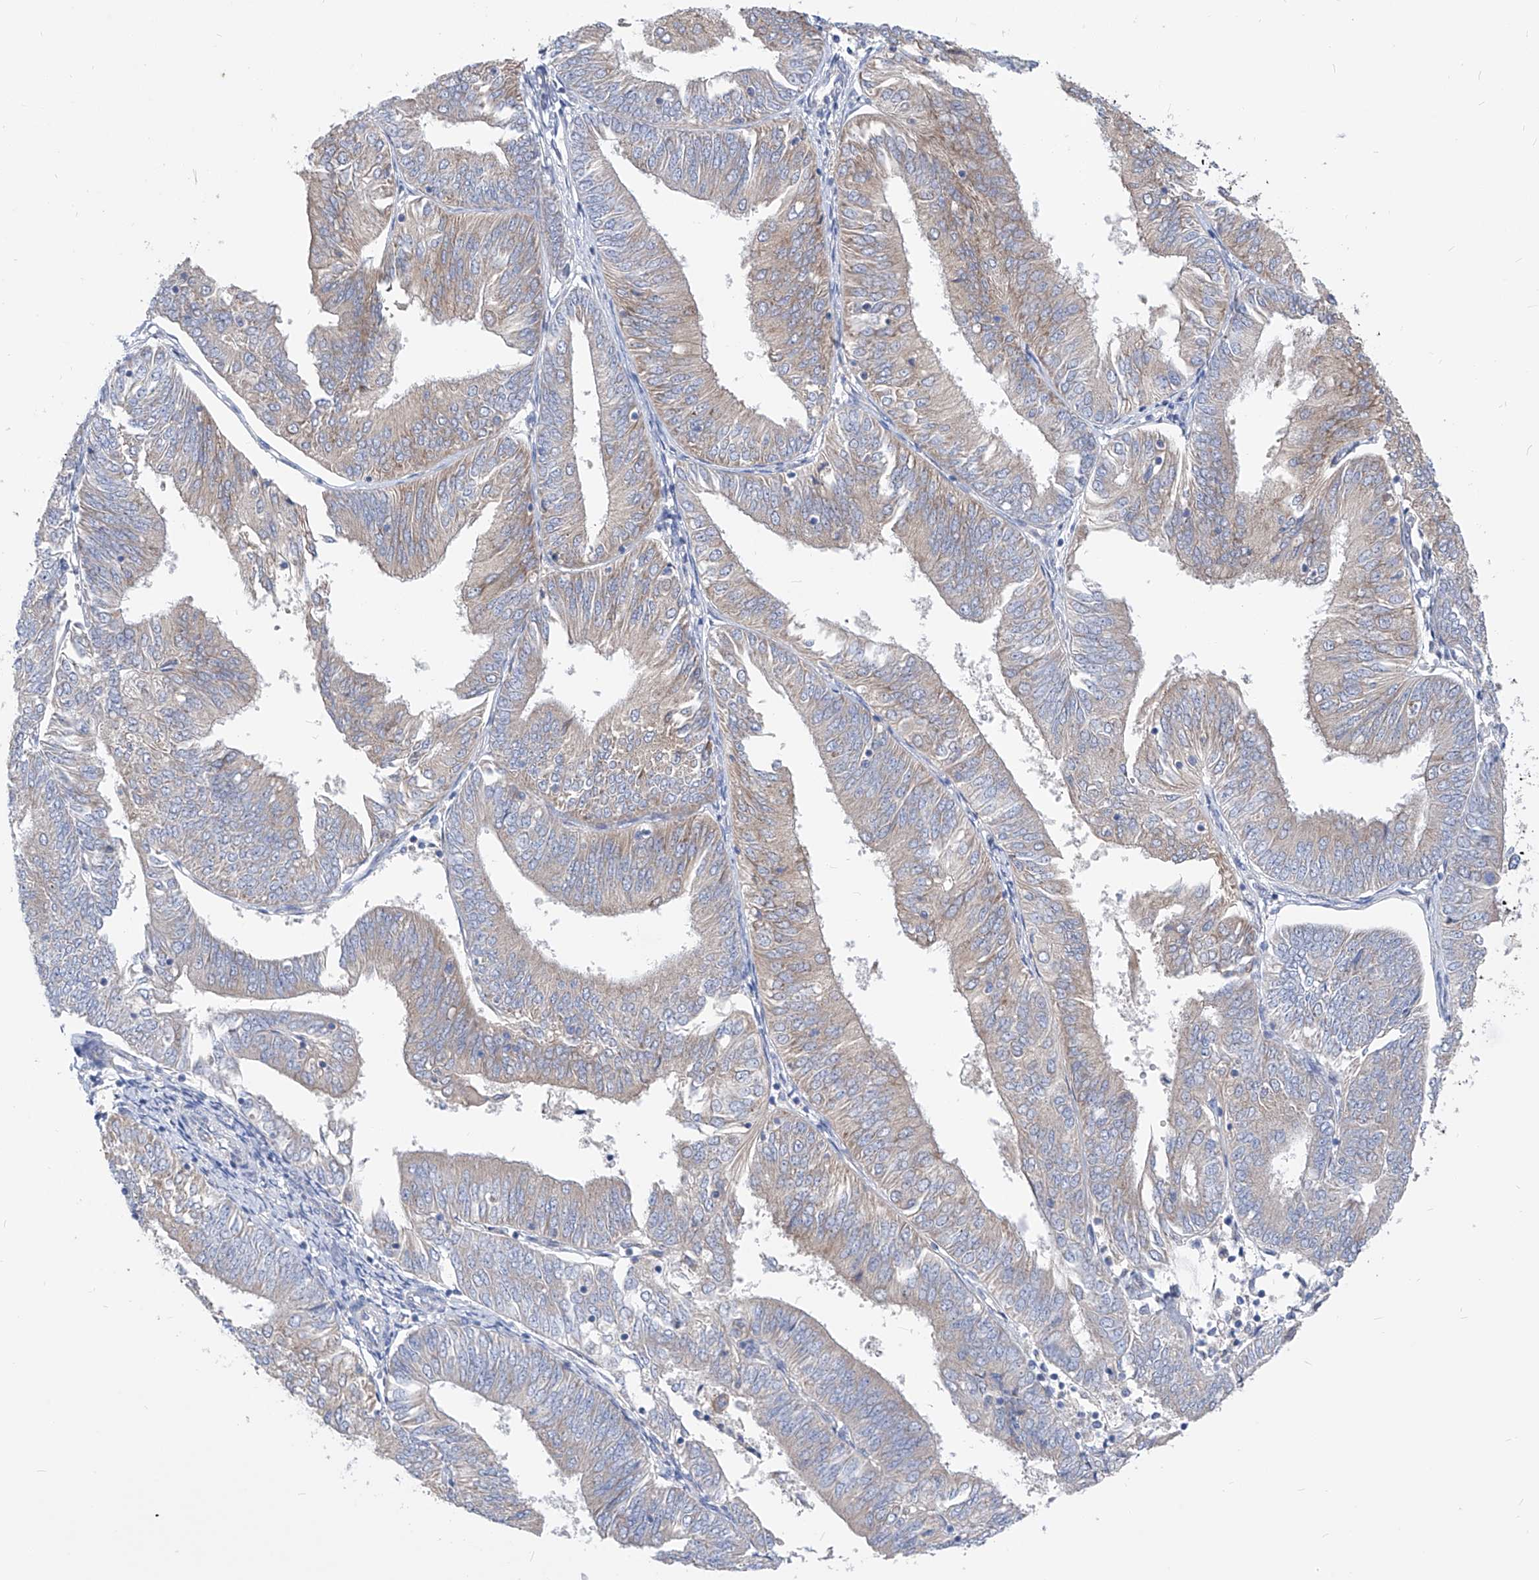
{"staining": {"intensity": "weak", "quantity": "25%-75%", "location": "cytoplasmic/membranous"}, "tissue": "endometrial cancer", "cell_type": "Tumor cells", "image_type": "cancer", "snomed": [{"axis": "morphology", "description": "Adenocarcinoma, NOS"}, {"axis": "topography", "description": "Endometrium"}], "caption": "Immunohistochemistry (IHC) (DAB (3,3'-diaminobenzidine)) staining of endometrial cancer demonstrates weak cytoplasmic/membranous protein staining in approximately 25%-75% of tumor cells.", "gene": "UFL1", "patient": {"sex": "female", "age": 58}}